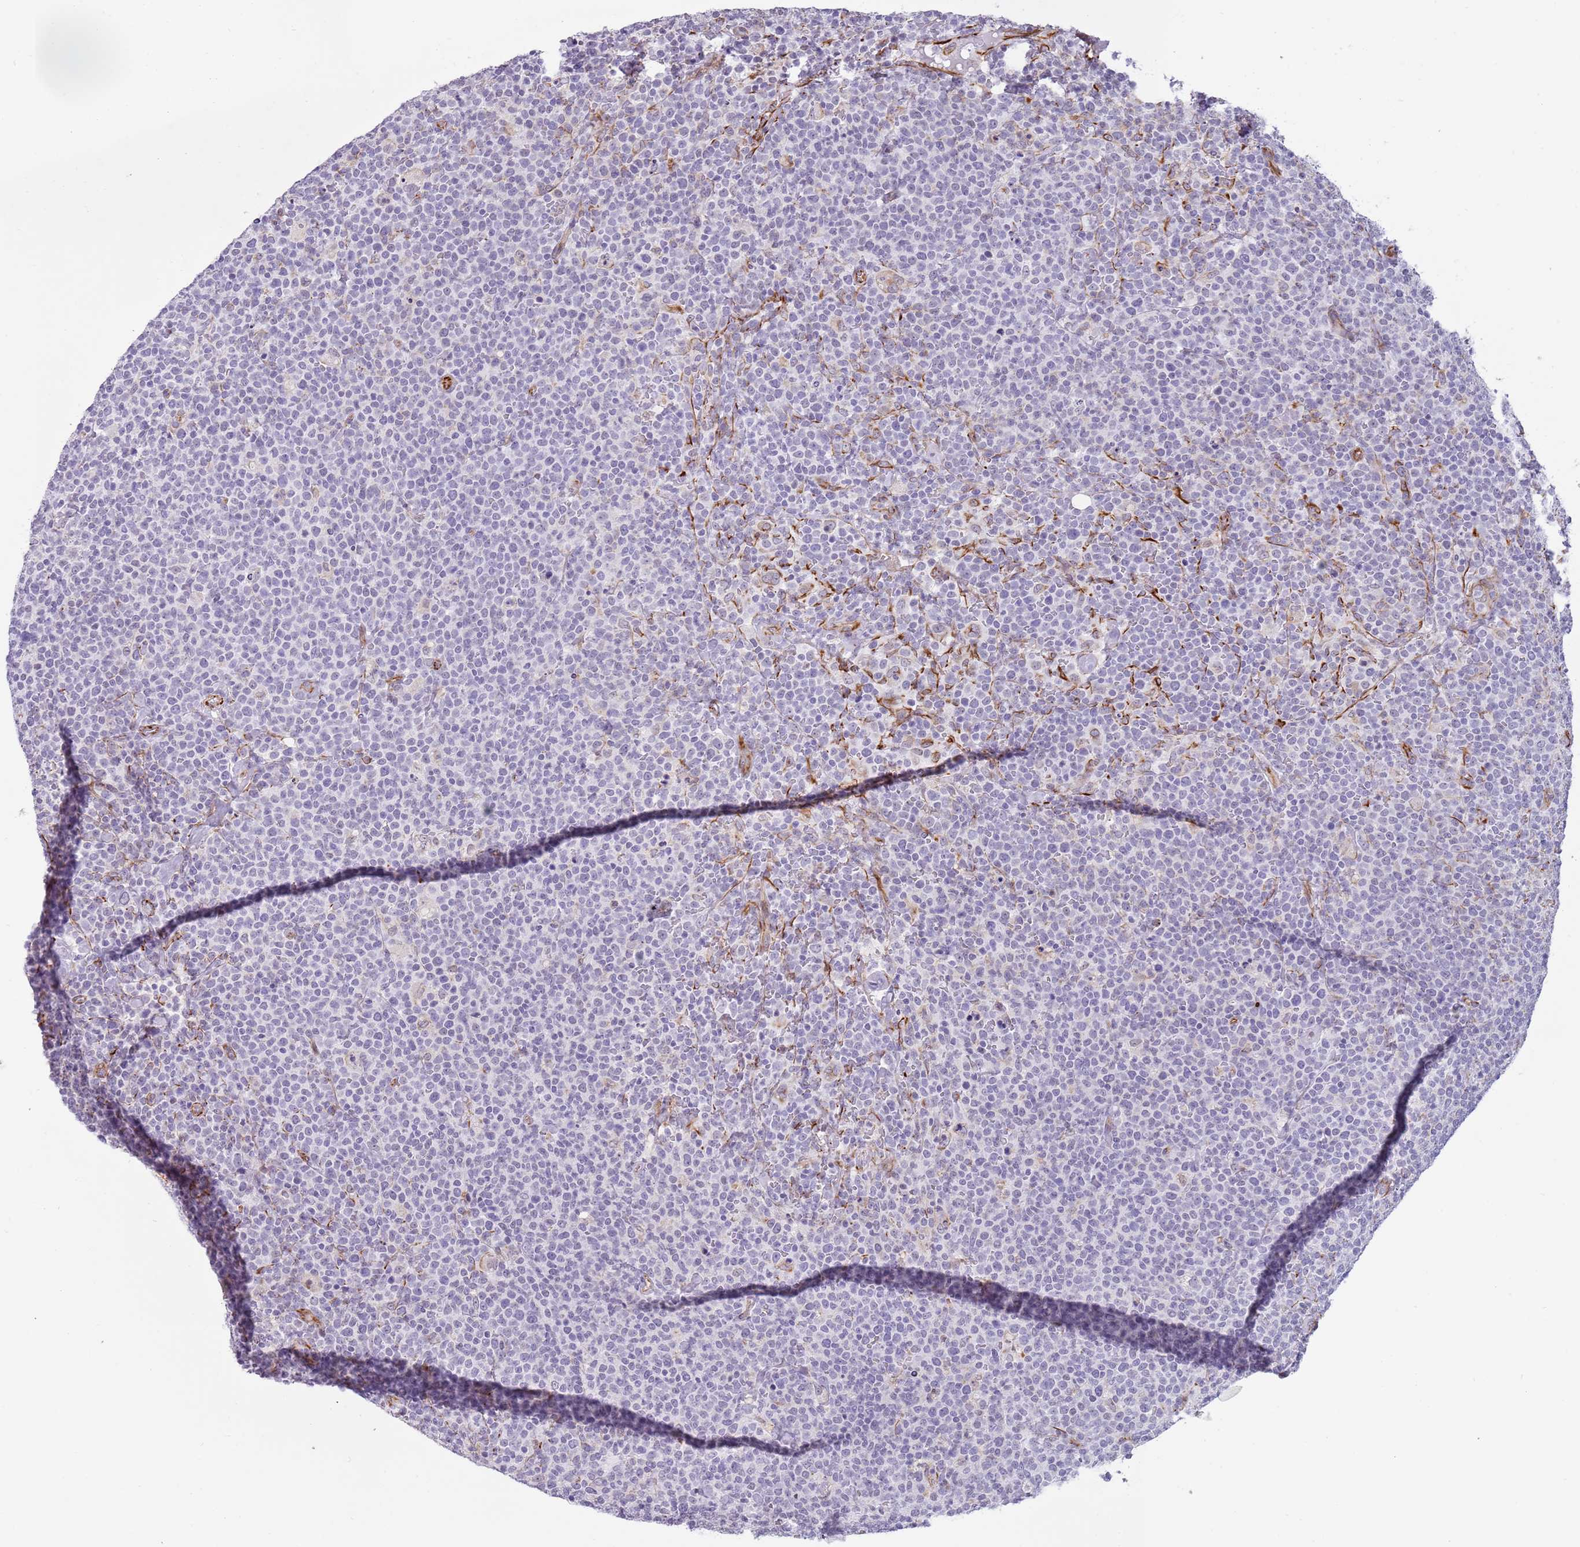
{"staining": {"intensity": "negative", "quantity": "none", "location": "none"}, "tissue": "lymphoma", "cell_type": "Tumor cells", "image_type": "cancer", "snomed": [{"axis": "morphology", "description": "Malignant lymphoma, non-Hodgkin's type, High grade"}, {"axis": "topography", "description": "Lymph node"}], "caption": "Tumor cells show no significant protein expression in lymphoma. (Stains: DAB (3,3'-diaminobenzidine) immunohistochemistry with hematoxylin counter stain, Microscopy: brightfield microscopy at high magnification).", "gene": "NBPF3", "patient": {"sex": "male", "age": 61}}